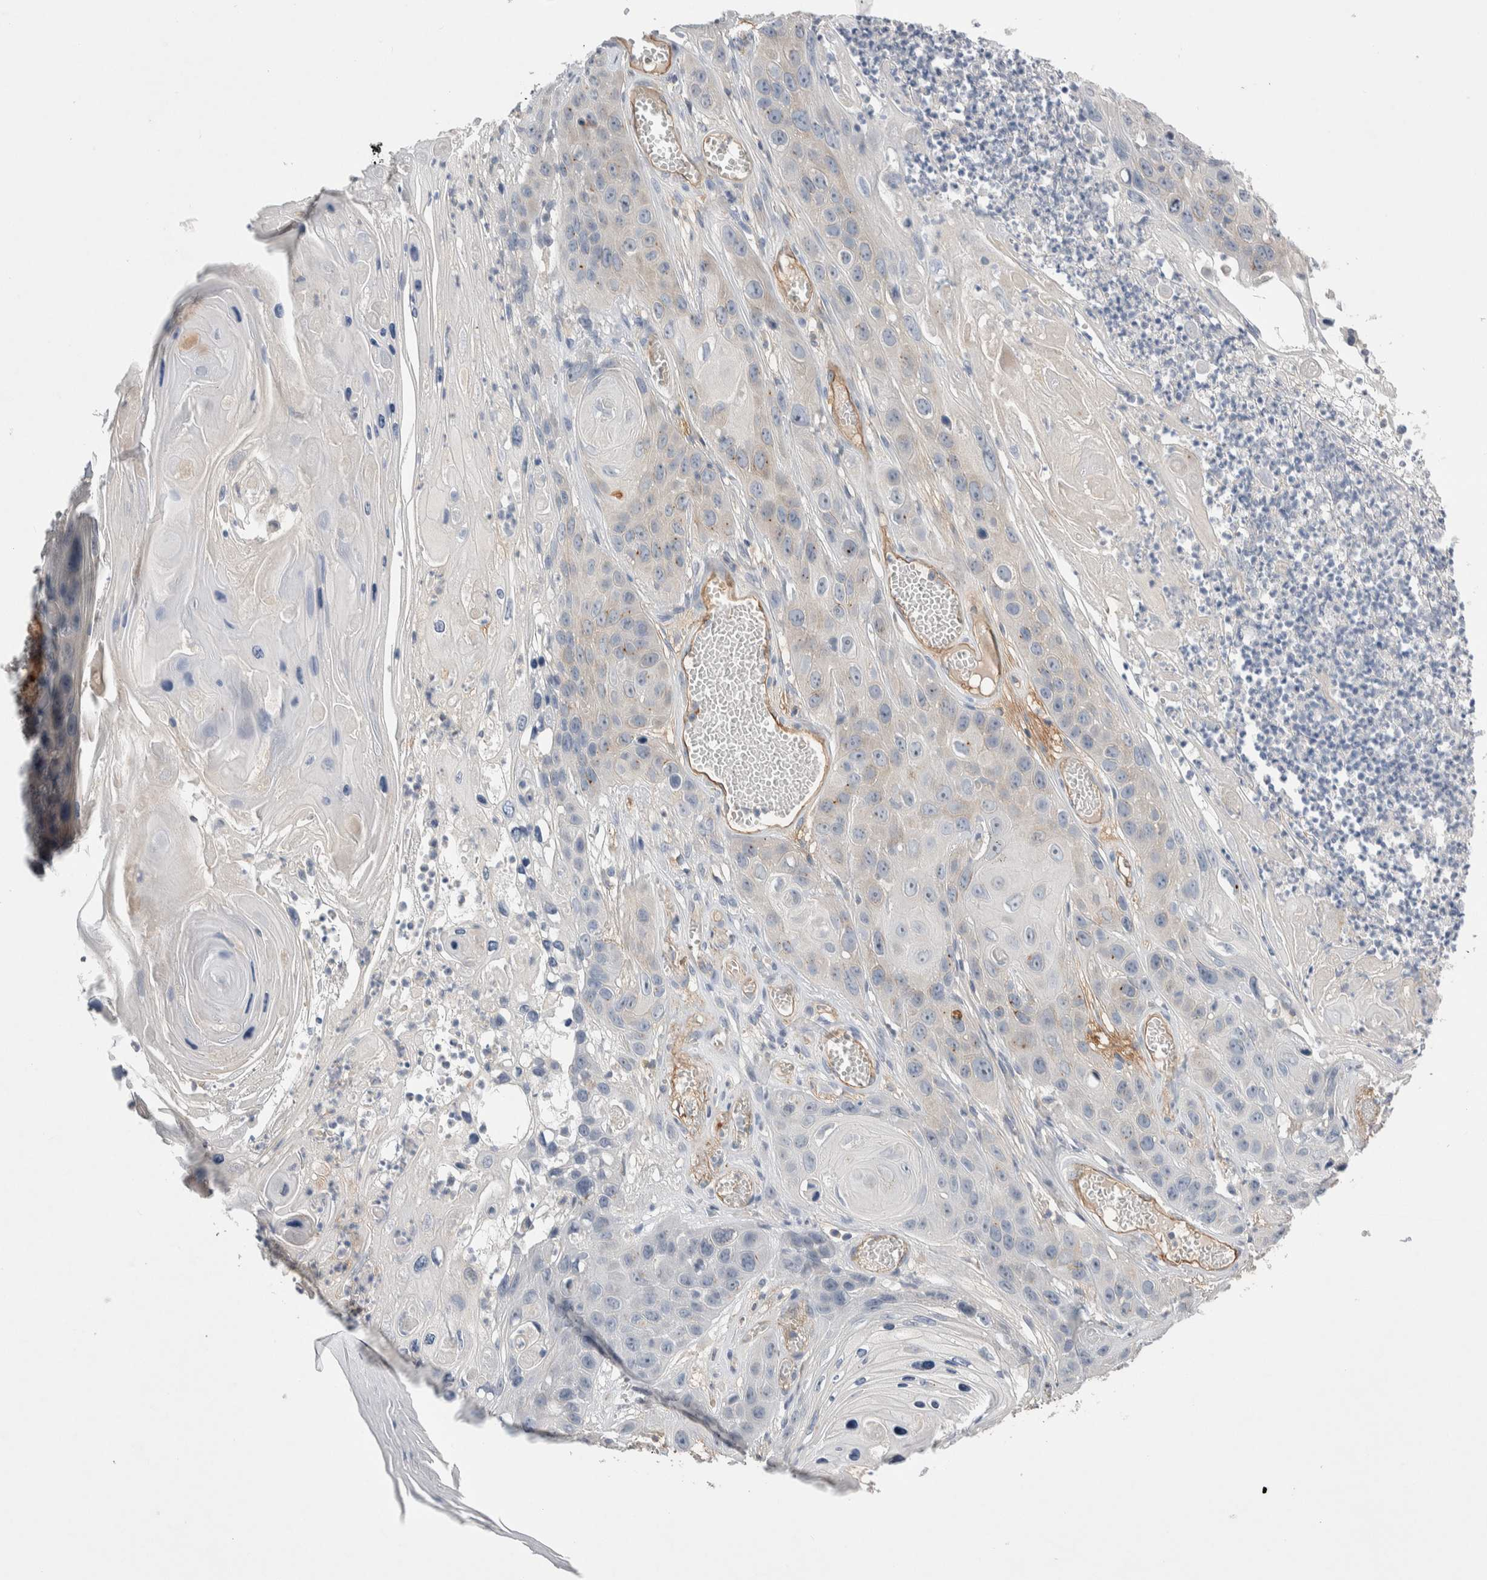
{"staining": {"intensity": "negative", "quantity": "none", "location": "none"}, "tissue": "skin cancer", "cell_type": "Tumor cells", "image_type": "cancer", "snomed": [{"axis": "morphology", "description": "Squamous cell carcinoma, NOS"}, {"axis": "topography", "description": "Skin"}], "caption": "High magnification brightfield microscopy of skin squamous cell carcinoma stained with DAB (3,3'-diaminobenzidine) (brown) and counterstained with hematoxylin (blue): tumor cells show no significant positivity. (Immunohistochemistry, brightfield microscopy, high magnification).", "gene": "CEP131", "patient": {"sex": "male", "age": 55}}